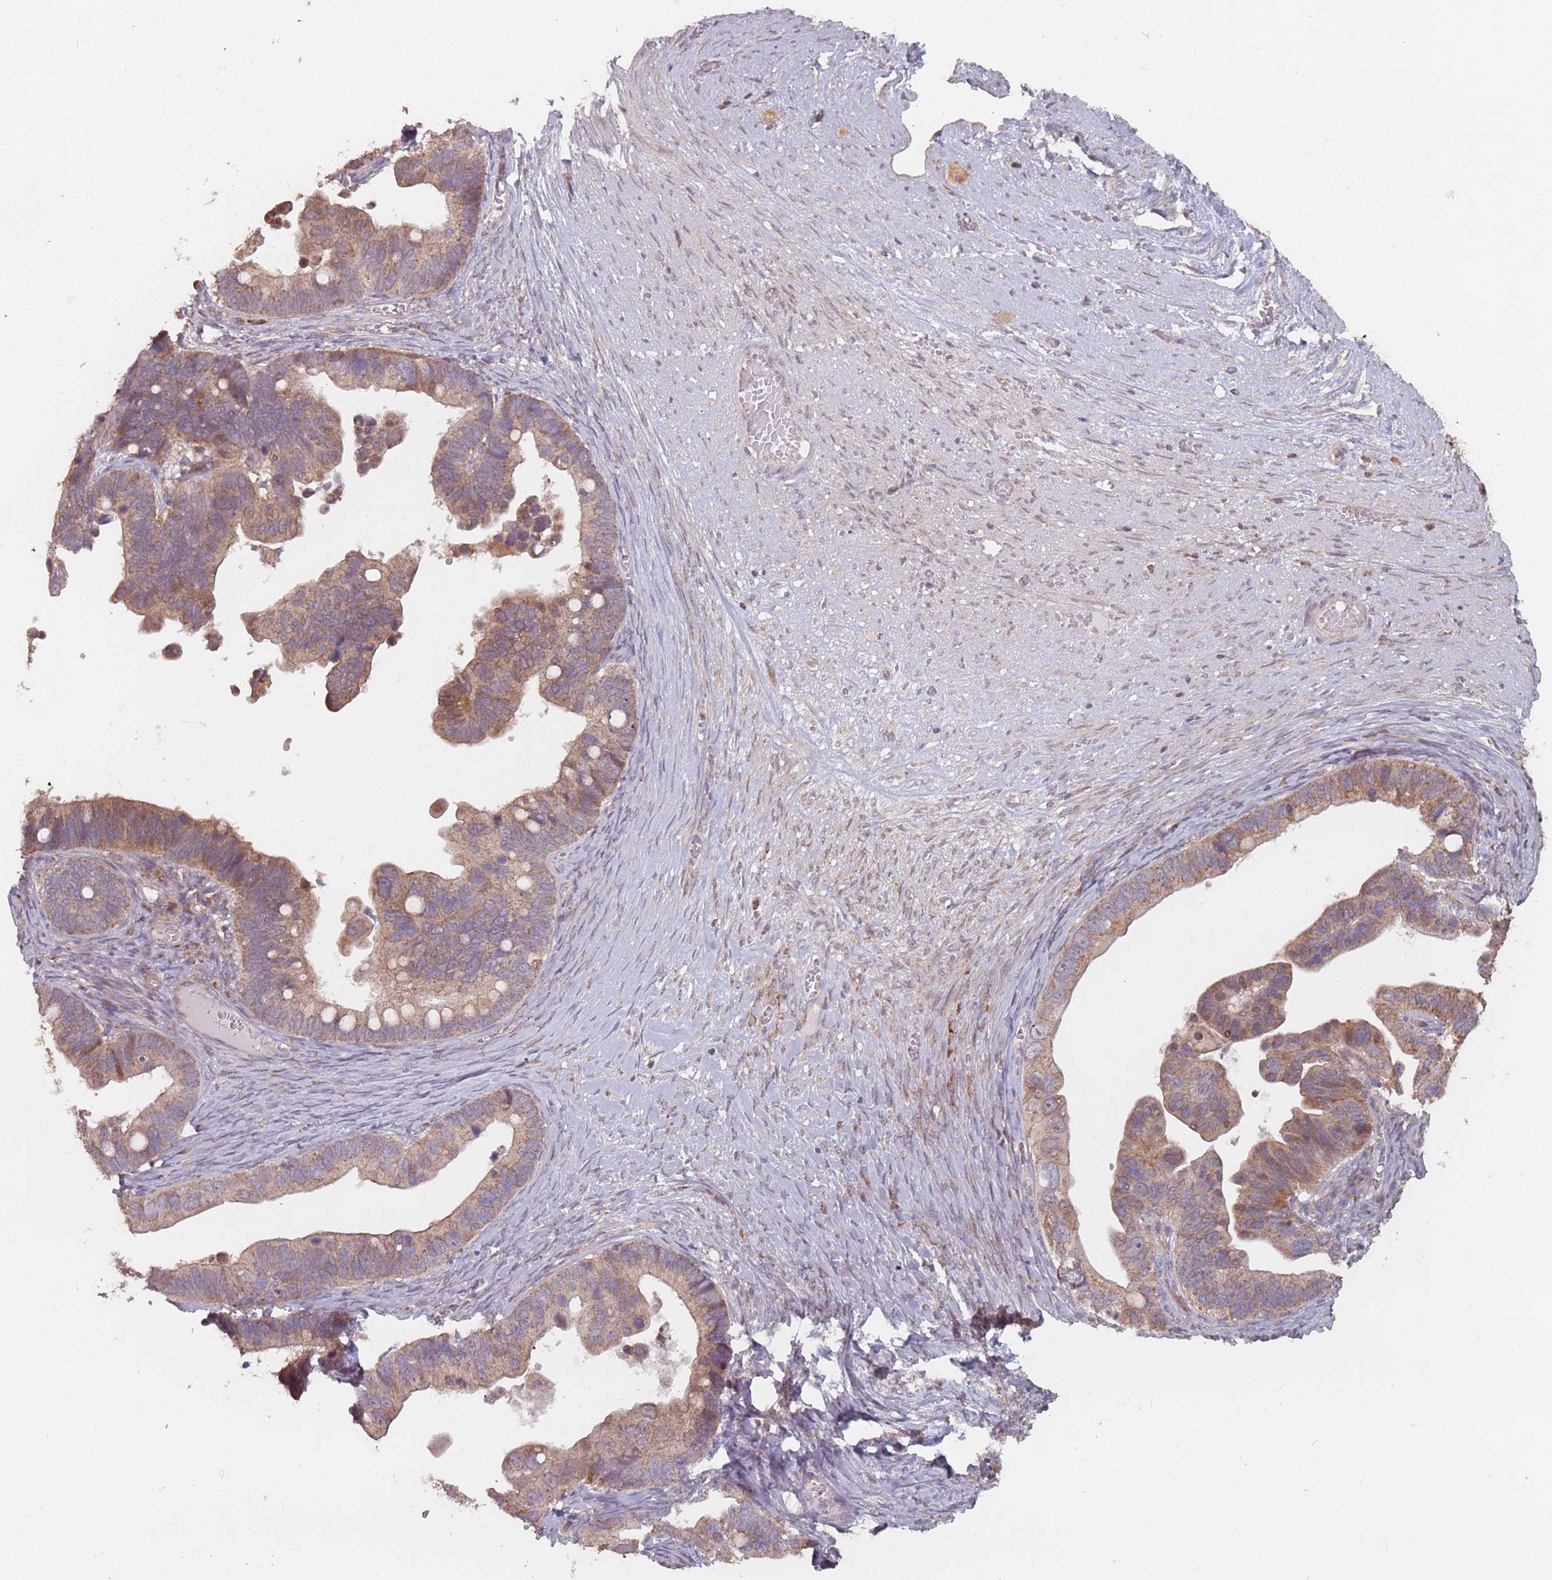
{"staining": {"intensity": "moderate", "quantity": ">75%", "location": "cytoplasmic/membranous"}, "tissue": "ovarian cancer", "cell_type": "Tumor cells", "image_type": "cancer", "snomed": [{"axis": "morphology", "description": "Cystadenocarcinoma, serous, NOS"}, {"axis": "topography", "description": "Ovary"}], "caption": "This photomicrograph reveals IHC staining of human ovarian serous cystadenocarcinoma, with medium moderate cytoplasmic/membranous staining in about >75% of tumor cells.", "gene": "VPS52", "patient": {"sex": "female", "age": 56}}